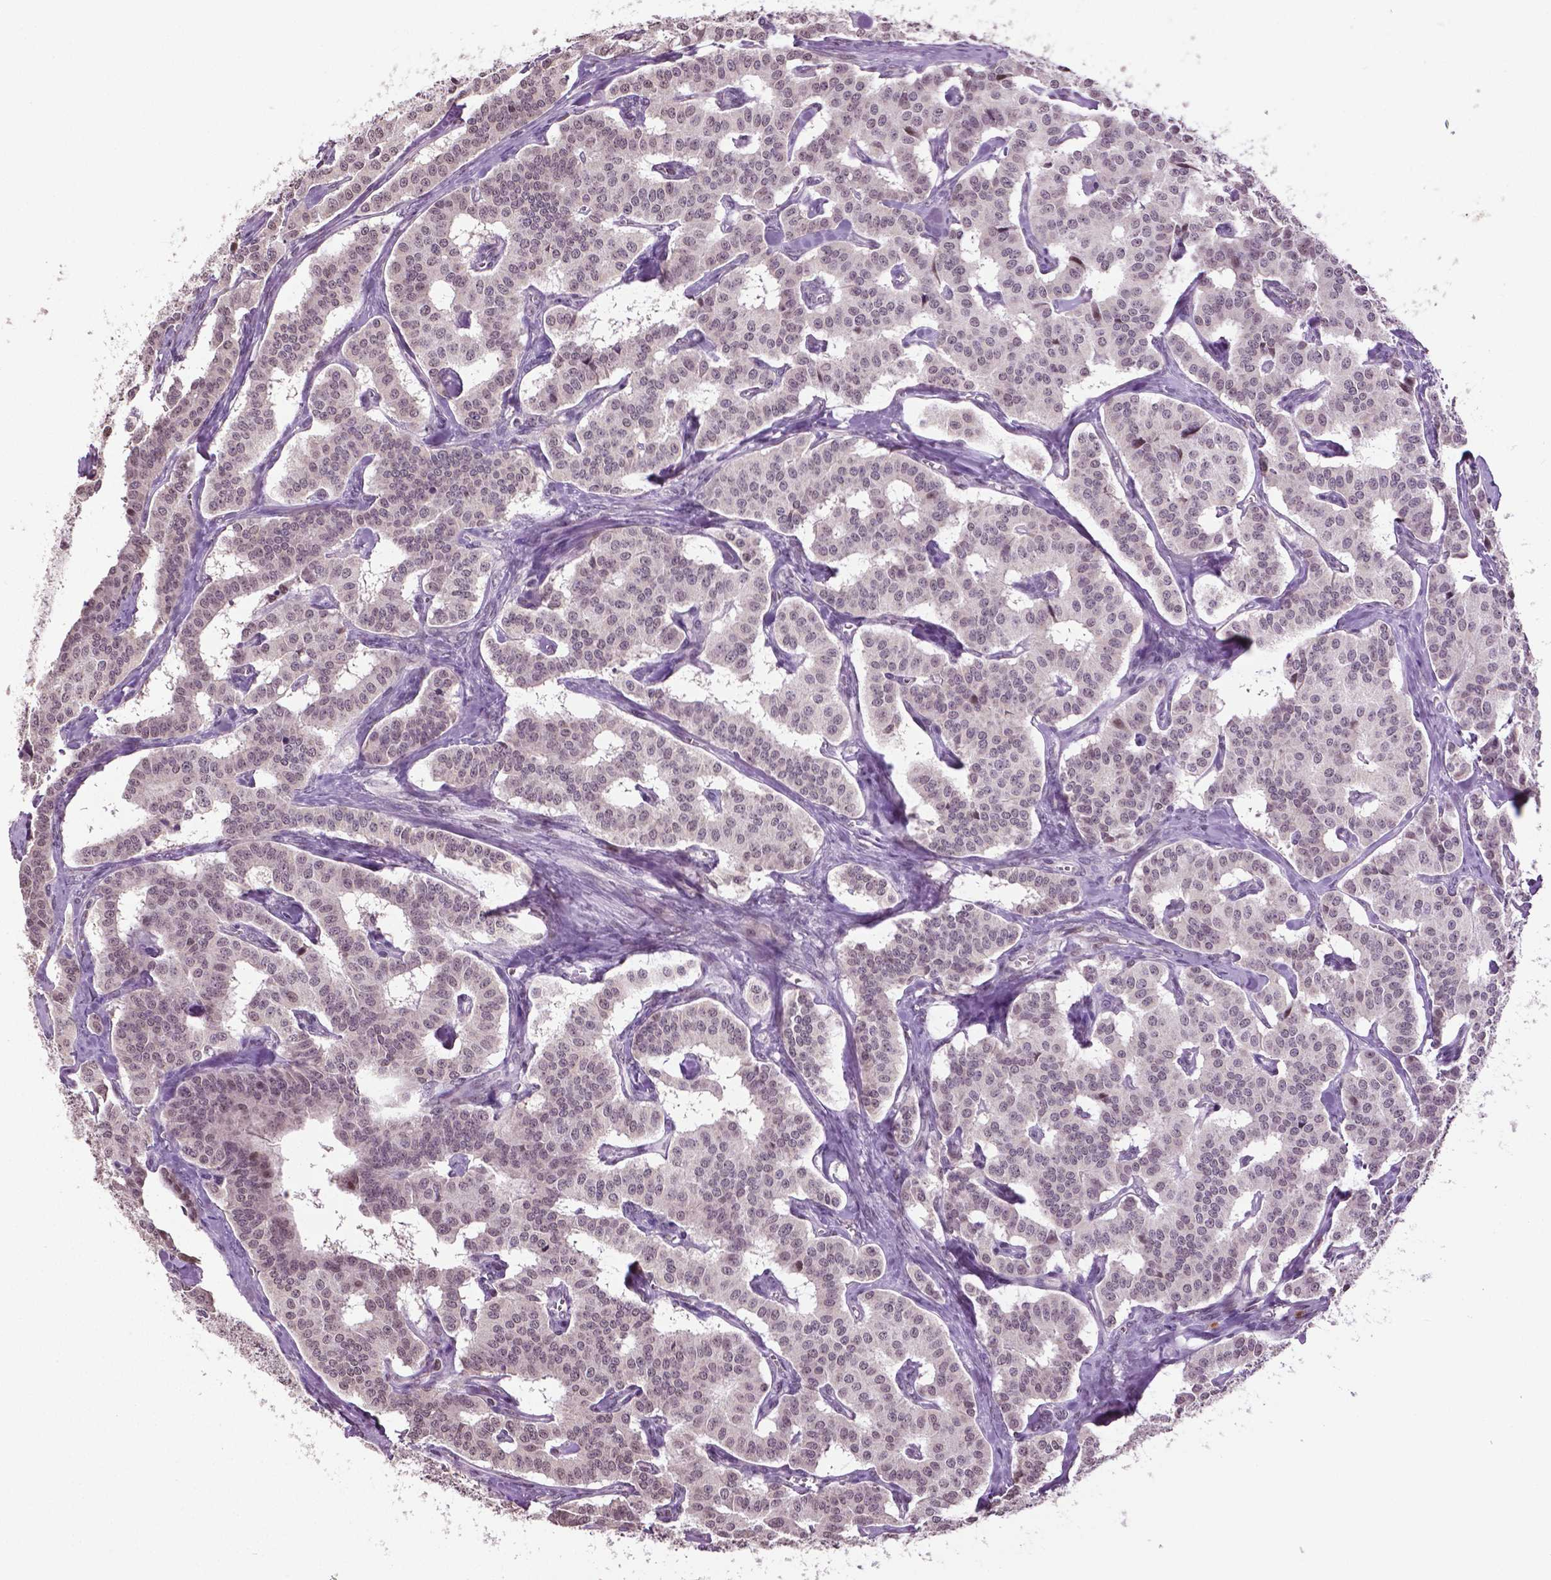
{"staining": {"intensity": "weak", "quantity": "25%-75%", "location": "nuclear"}, "tissue": "carcinoid", "cell_type": "Tumor cells", "image_type": "cancer", "snomed": [{"axis": "morphology", "description": "Carcinoid, malignant, NOS"}, {"axis": "topography", "description": "Lung"}], "caption": "Immunohistochemical staining of carcinoid exhibits low levels of weak nuclear expression in approximately 25%-75% of tumor cells.", "gene": "DLX5", "patient": {"sex": "female", "age": 46}}